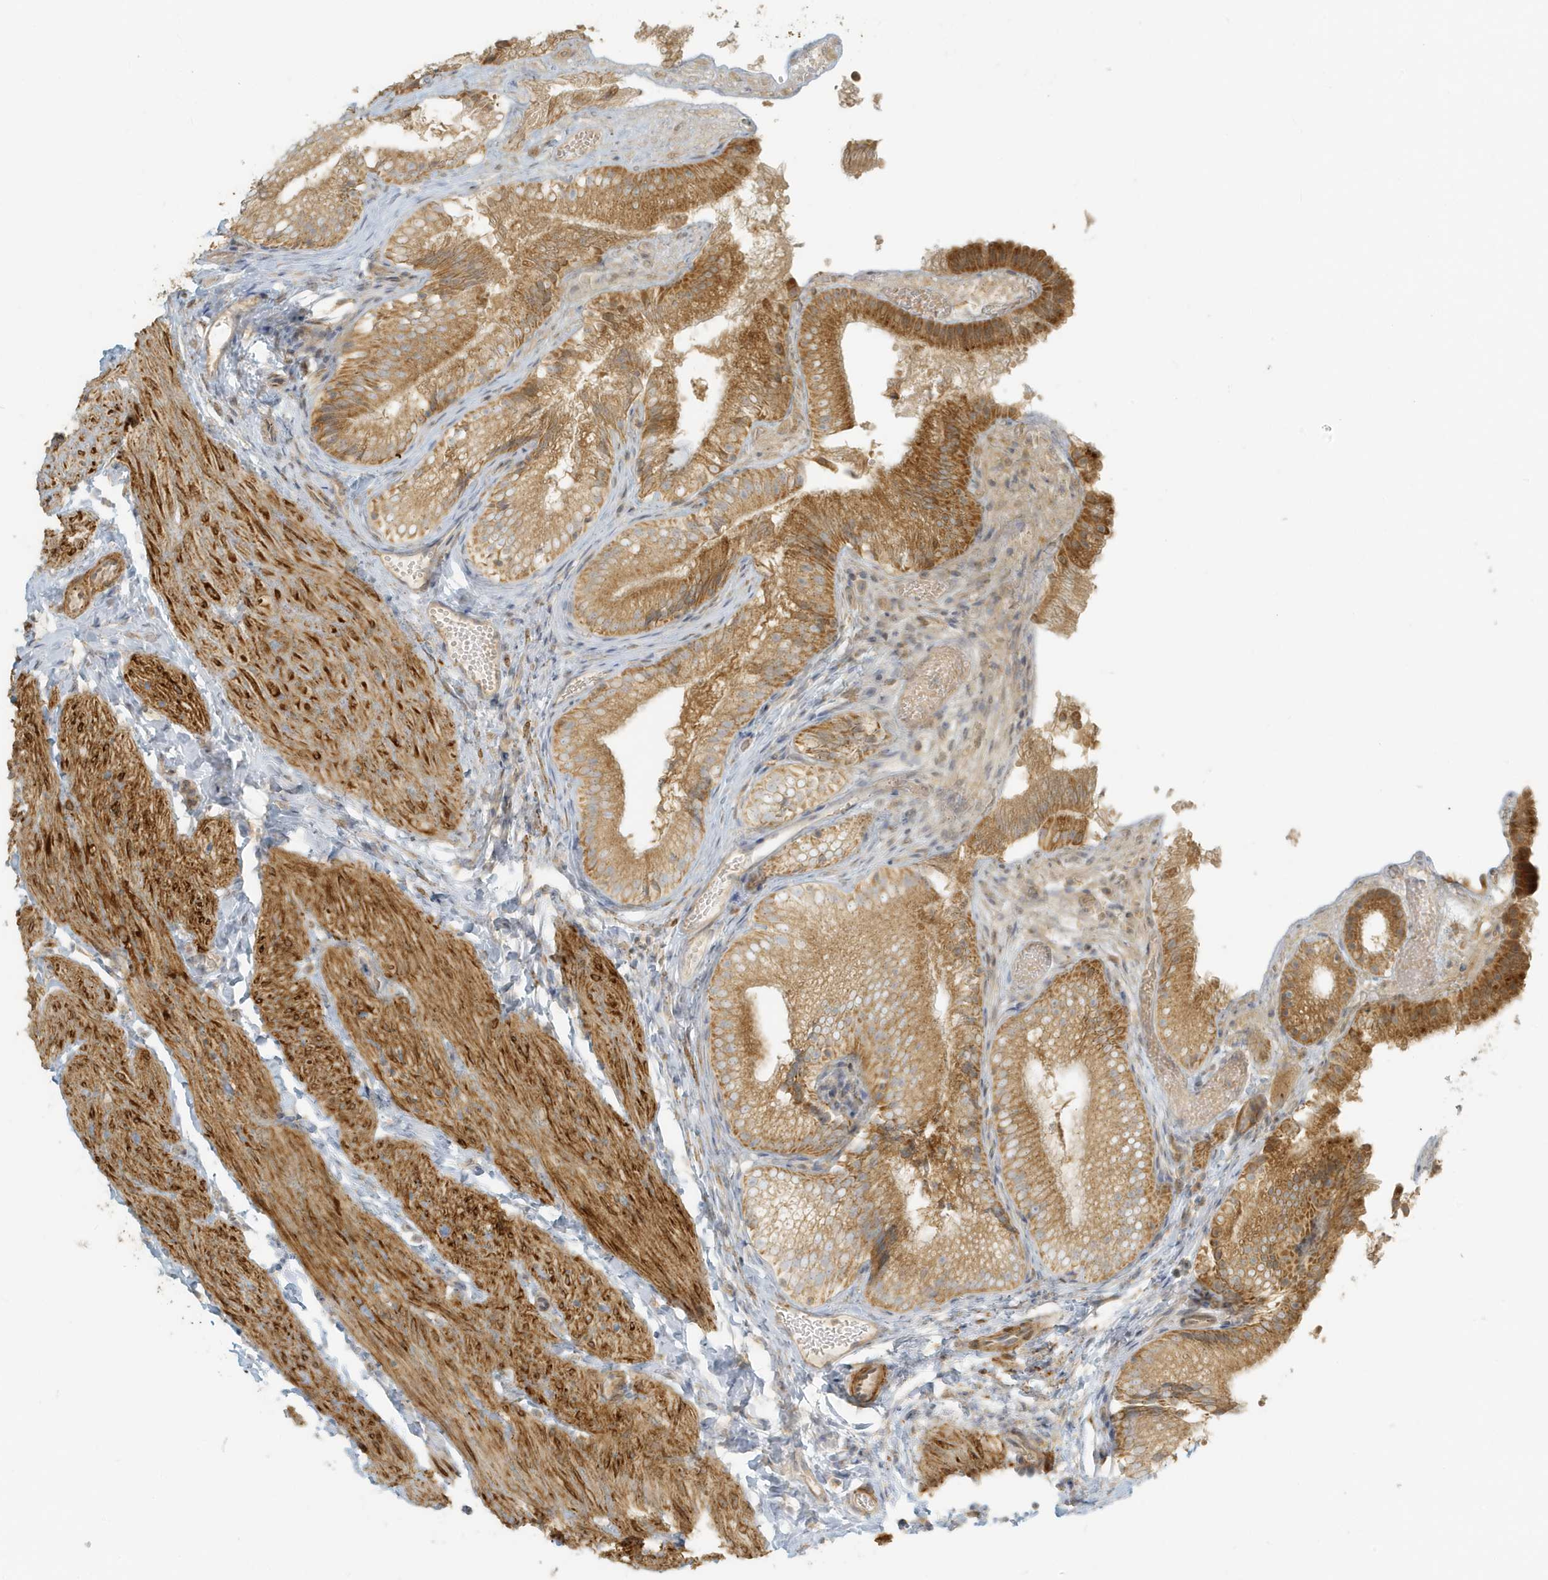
{"staining": {"intensity": "strong", "quantity": ">75%", "location": "cytoplasmic/membranous"}, "tissue": "gallbladder", "cell_type": "Glandular cells", "image_type": "normal", "snomed": [{"axis": "morphology", "description": "Normal tissue, NOS"}, {"axis": "topography", "description": "Gallbladder"}], "caption": "Brown immunohistochemical staining in benign gallbladder displays strong cytoplasmic/membranous staining in approximately >75% of glandular cells. The staining is performed using DAB brown chromogen to label protein expression. The nuclei are counter-stained blue using hematoxylin.", "gene": "MCOLN1", "patient": {"sex": "female", "age": 30}}